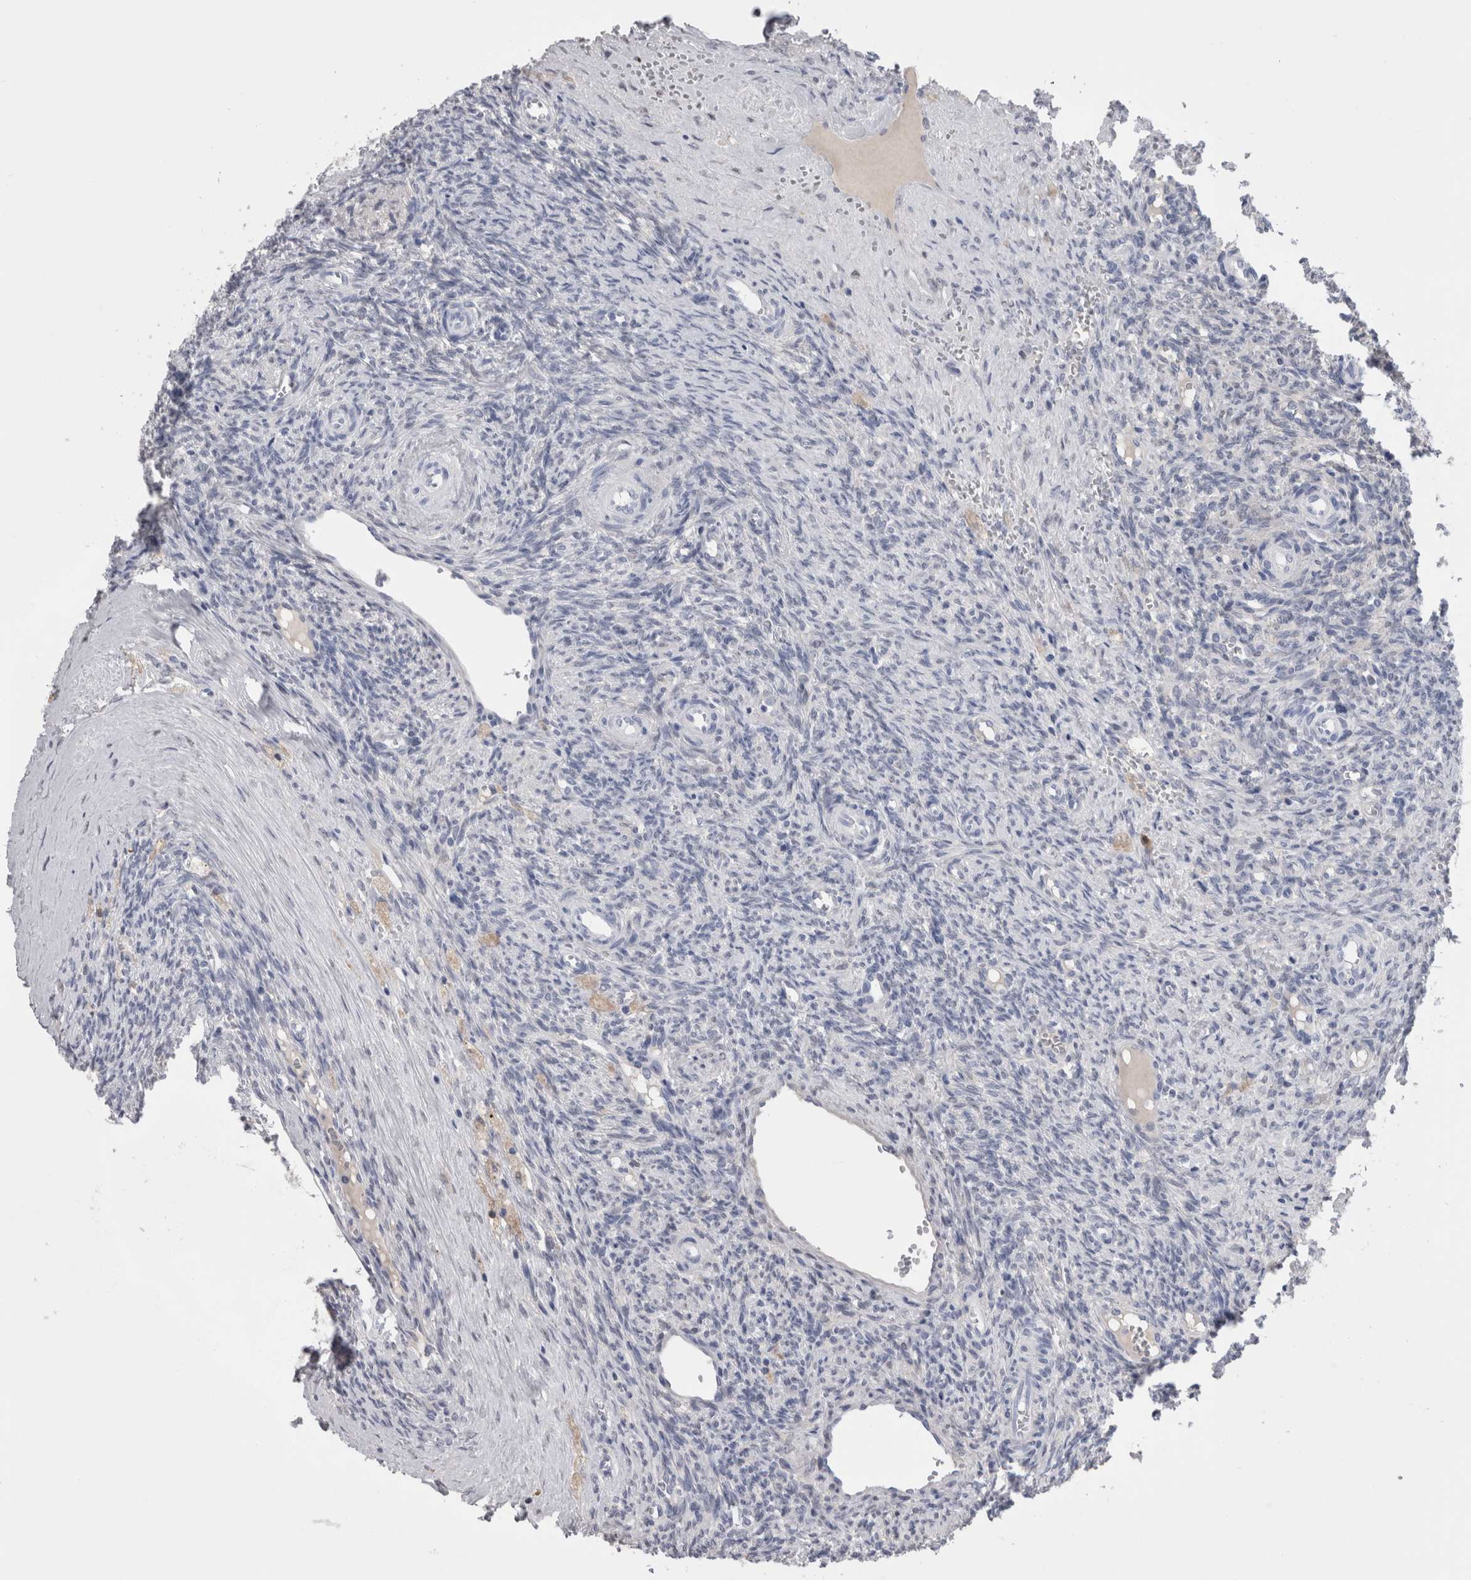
{"staining": {"intensity": "negative", "quantity": "none", "location": "none"}, "tissue": "ovary", "cell_type": "Ovarian stroma cells", "image_type": "normal", "snomed": [{"axis": "morphology", "description": "Normal tissue, NOS"}, {"axis": "topography", "description": "Ovary"}], "caption": "Immunohistochemistry (IHC) of benign human ovary shows no positivity in ovarian stroma cells. Nuclei are stained in blue.", "gene": "CA8", "patient": {"sex": "female", "age": 41}}